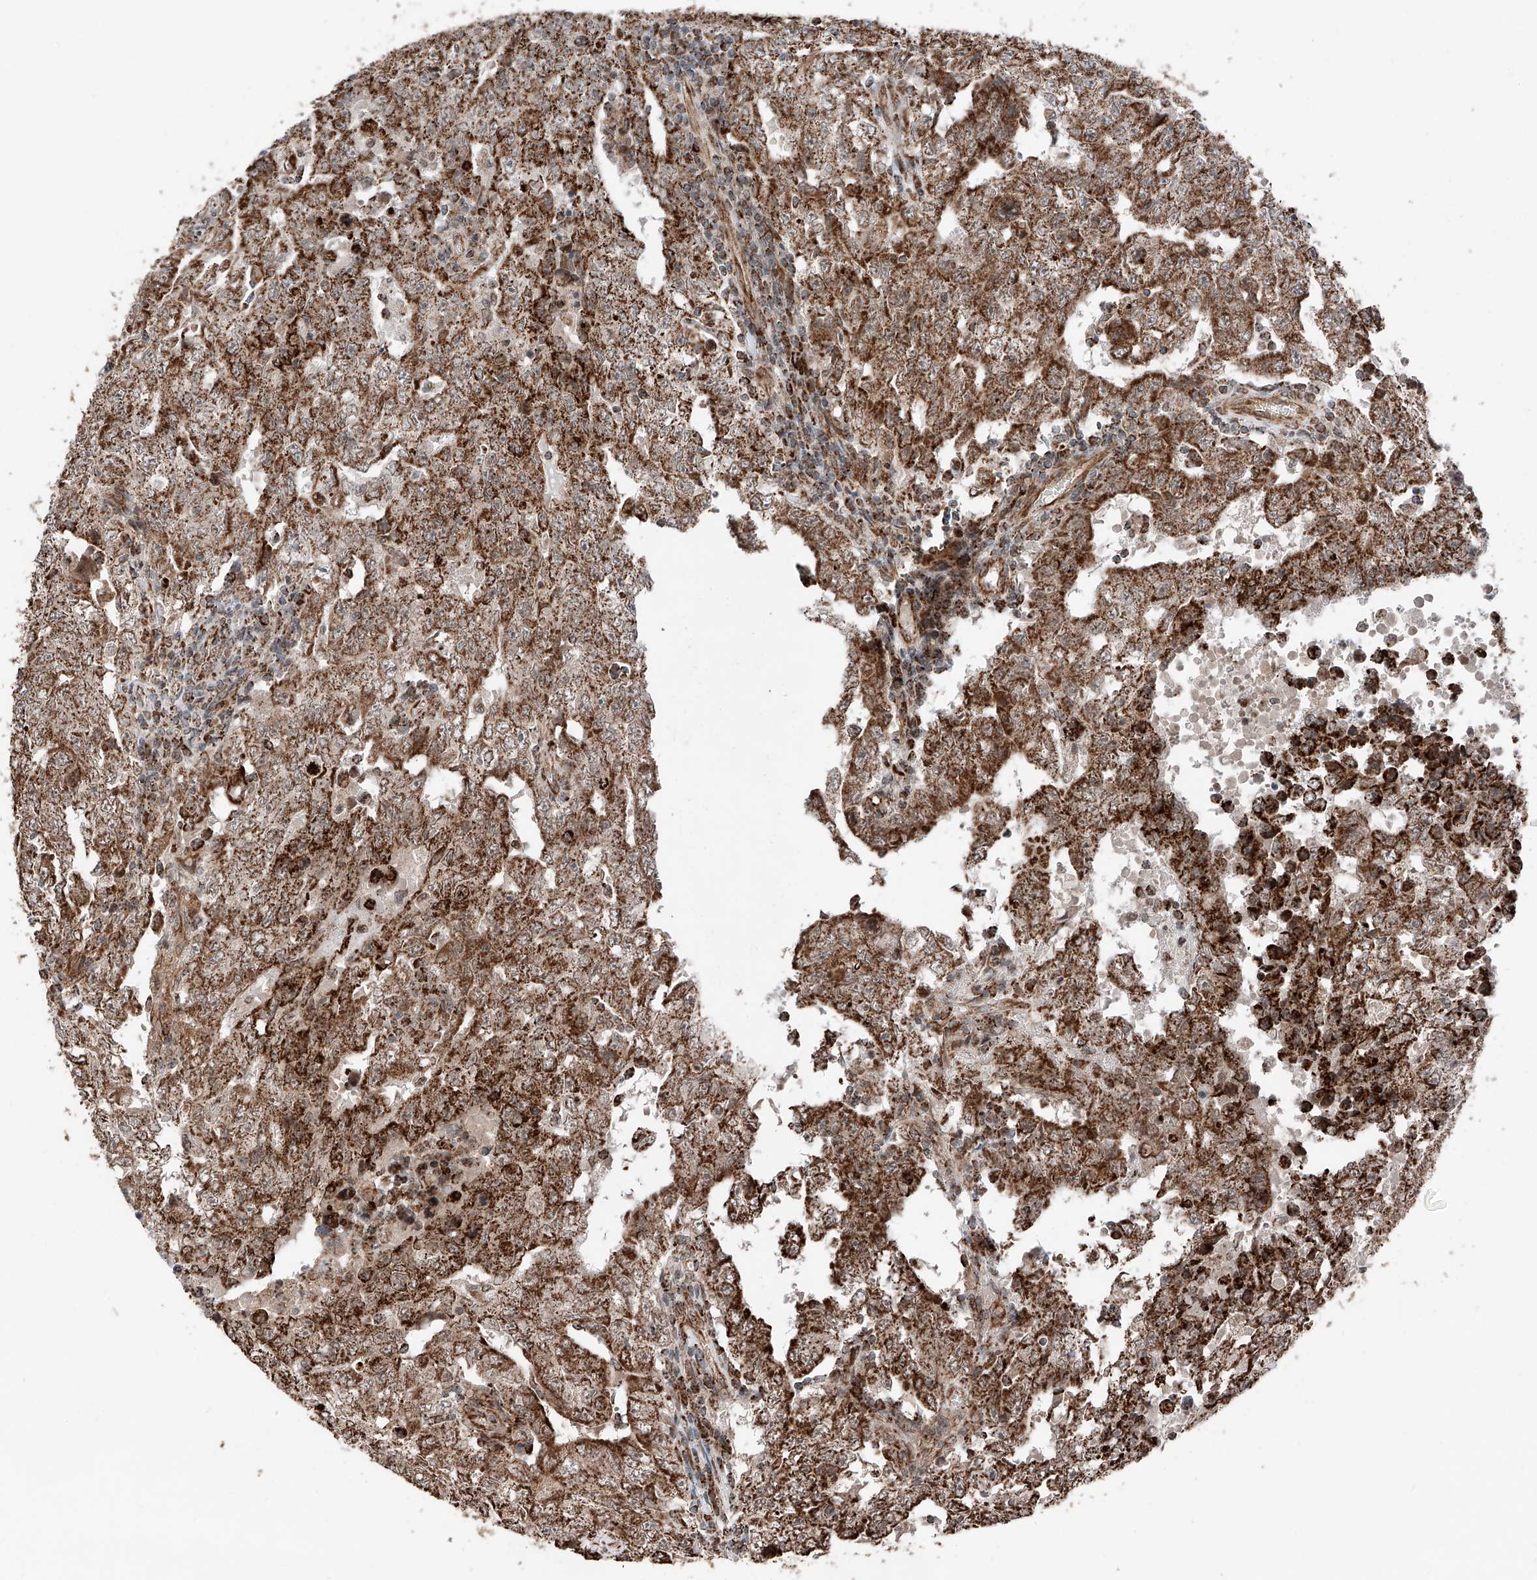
{"staining": {"intensity": "strong", "quantity": ">75%", "location": "cytoplasmic/membranous"}, "tissue": "testis cancer", "cell_type": "Tumor cells", "image_type": "cancer", "snomed": [{"axis": "morphology", "description": "Carcinoma, Embryonal, NOS"}, {"axis": "topography", "description": "Testis"}], "caption": "Immunohistochemical staining of testis cancer (embryonal carcinoma) reveals strong cytoplasmic/membranous protein staining in about >75% of tumor cells.", "gene": "ZSCAN29", "patient": {"sex": "male", "age": 26}}